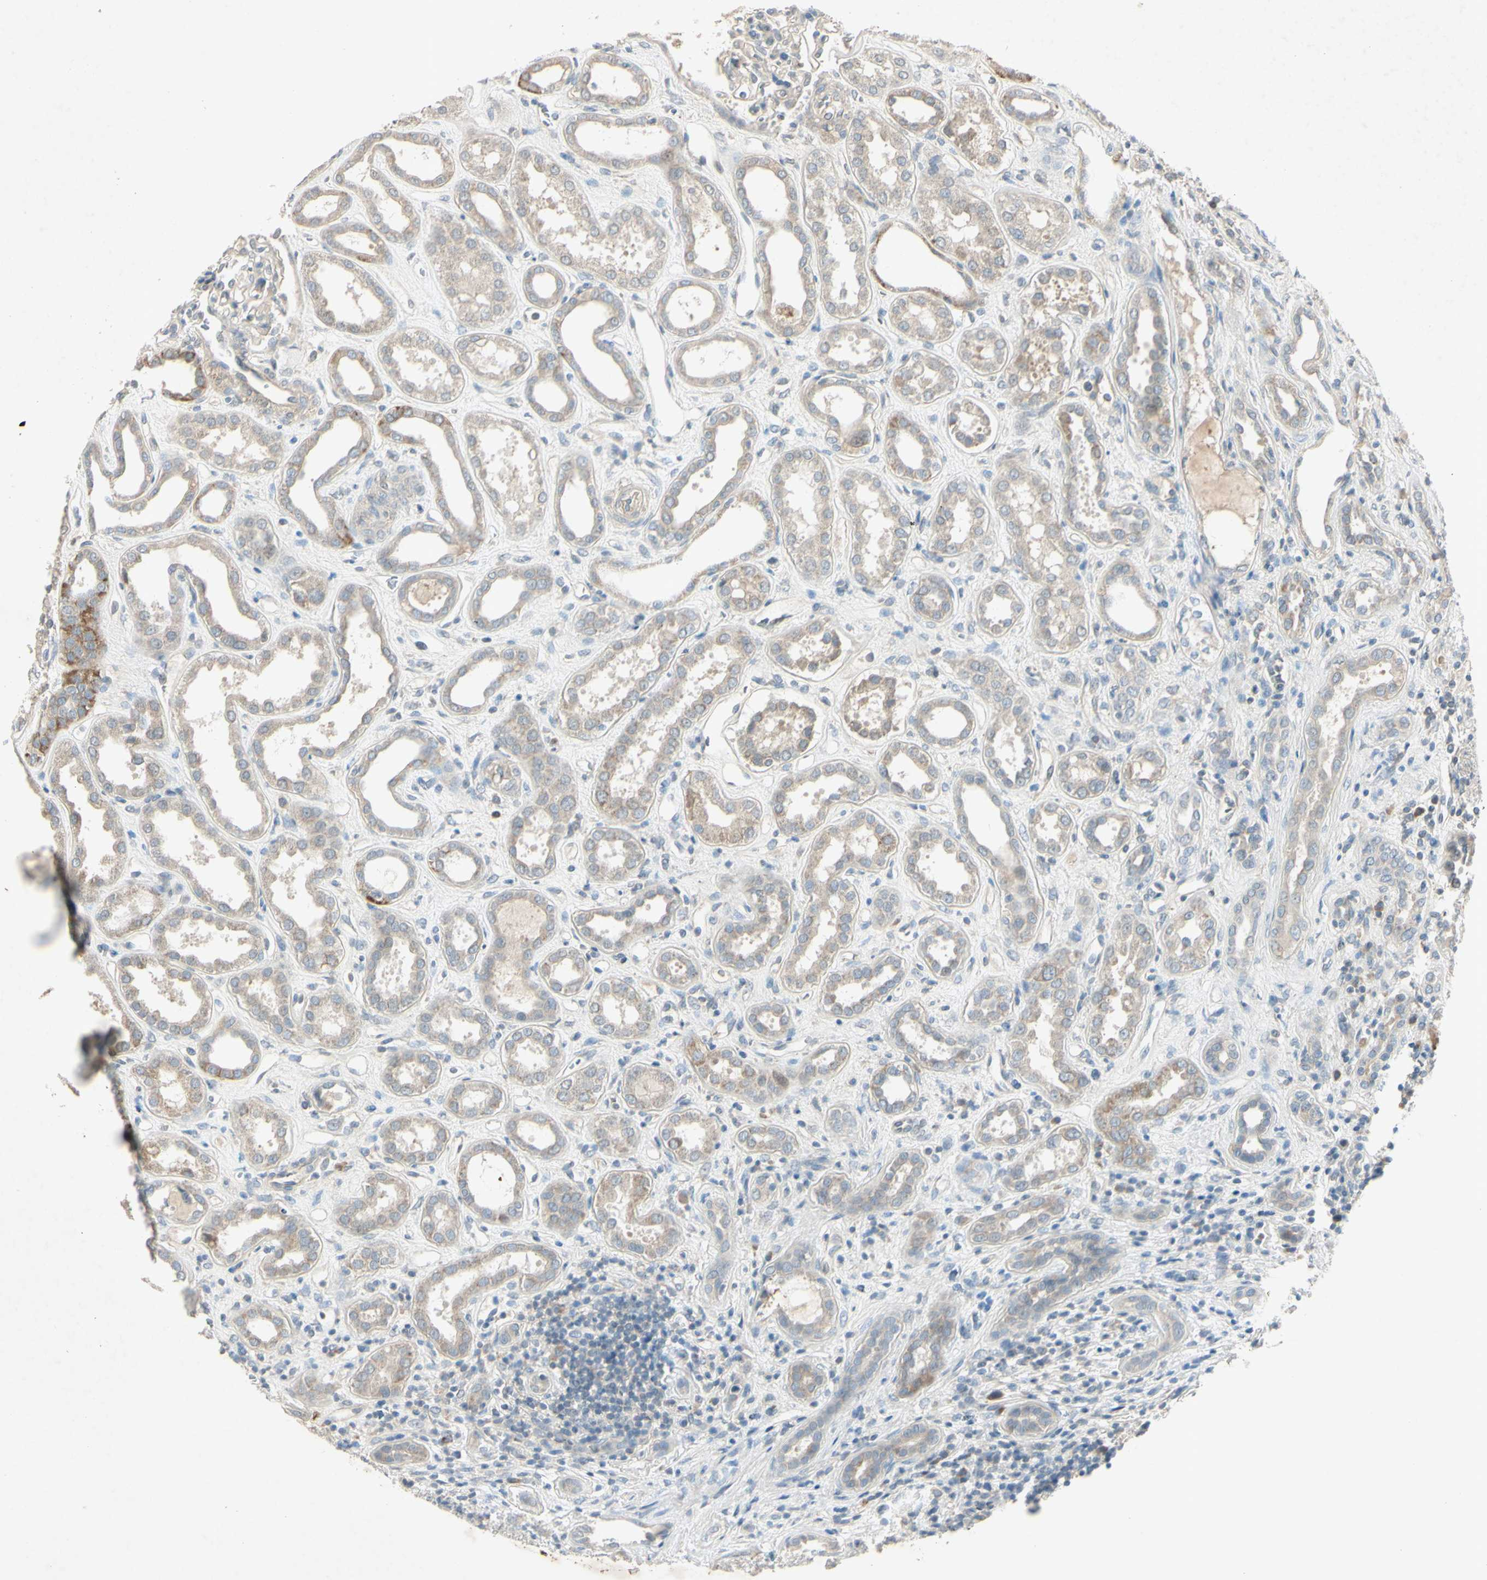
{"staining": {"intensity": "negative", "quantity": "none", "location": "none"}, "tissue": "kidney", "cell_type": "Cells in glomeruli", "image_type": "normal", "snomed": [{"axis": "morphology", "description": "Normal tissue, NOS"}, {"axis": "topography", "description": "Kidney"}], "caption": "Kidney was stained to show a protein in brown. There is no significant staining in cells in glomeruli. (Brightfield microscopy of DAB (3,3'-diaminobenzidine) immunohistochemistry (IHC) at high magnification).", "gene": "AATK", "patient": {"sex": "male", "age": 59}}